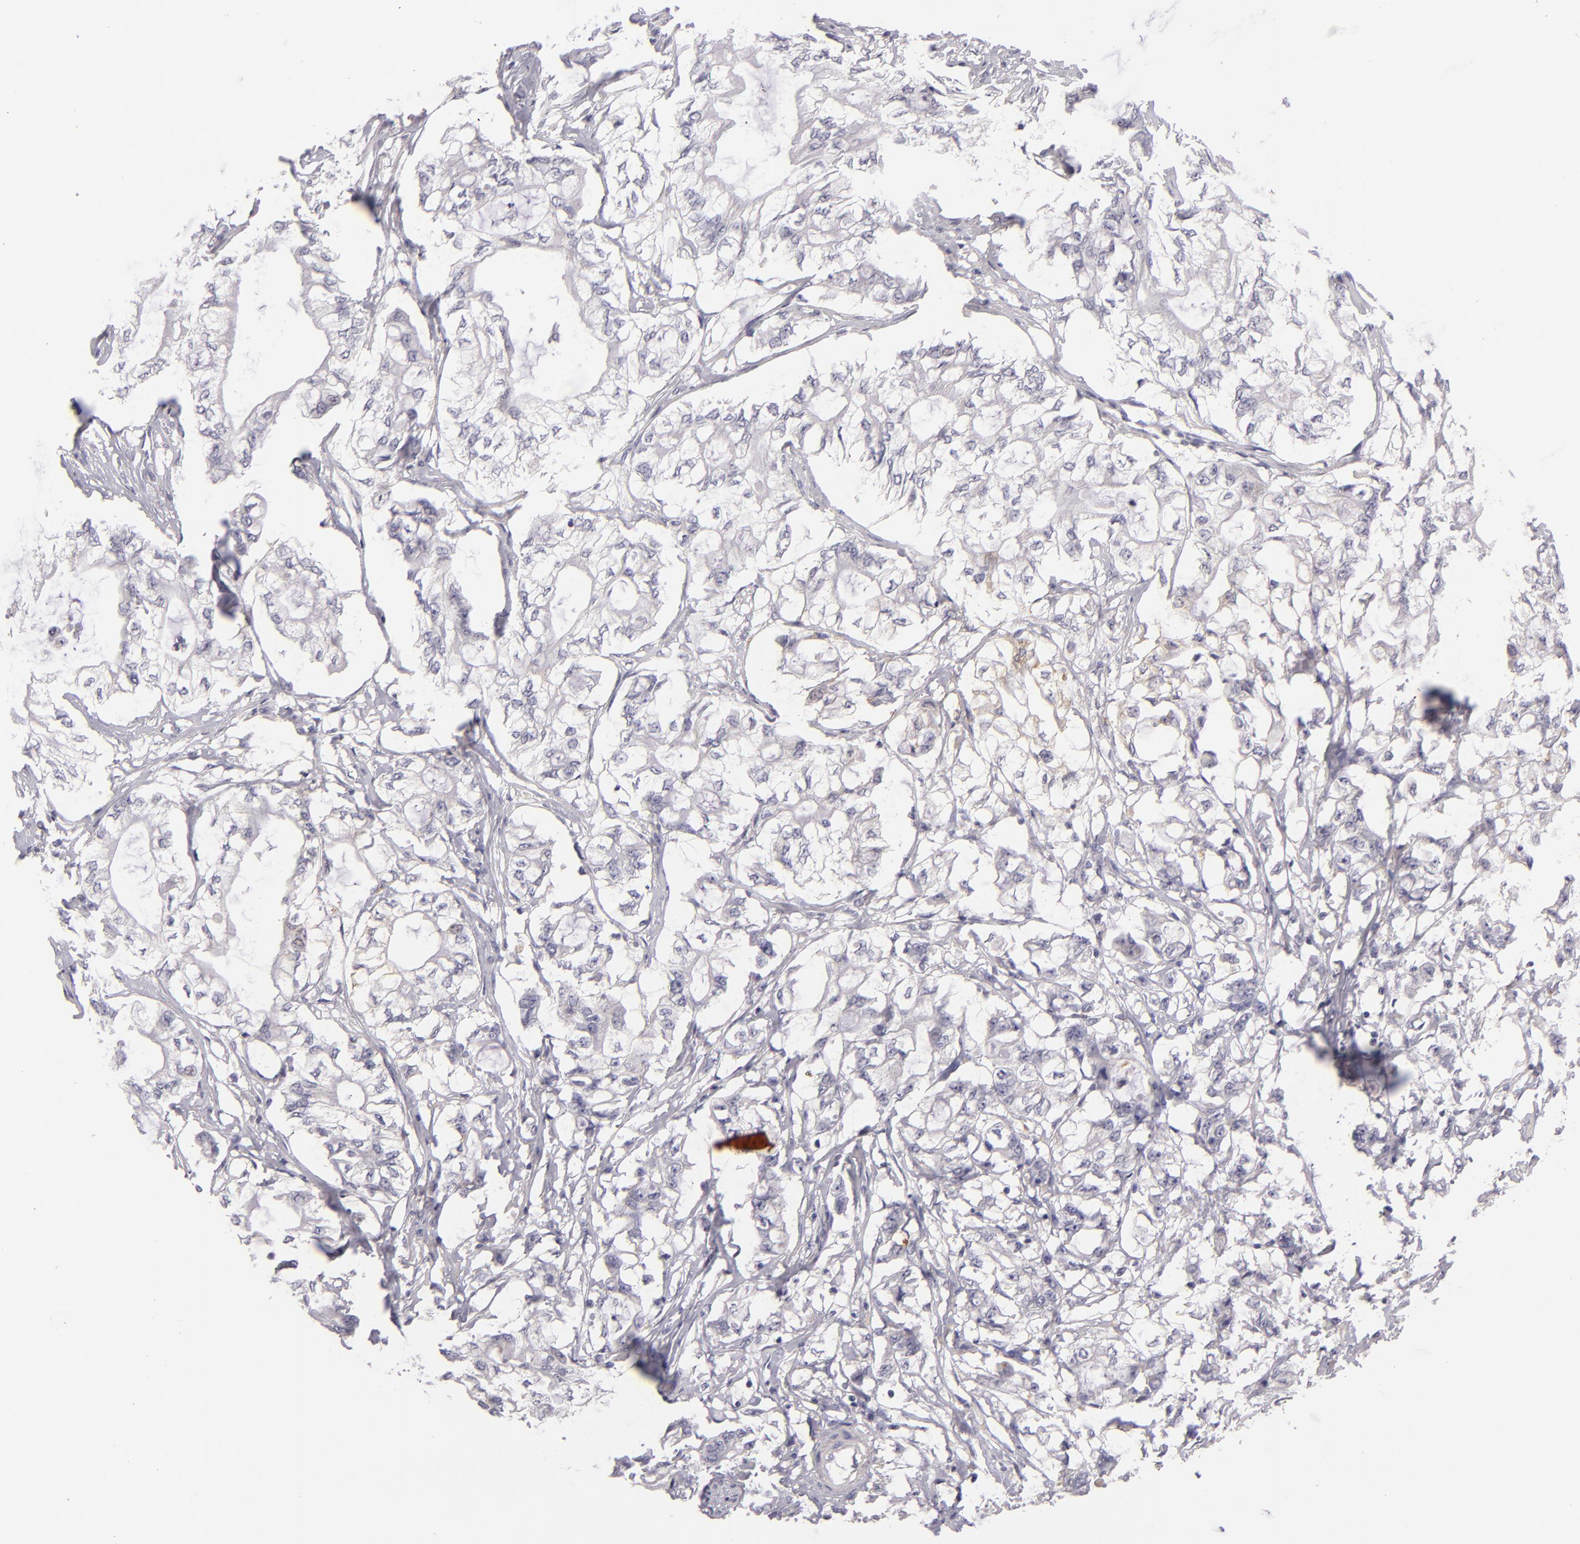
{"staining": {"intensity": "negative", "quantity": "none", "location": "none"}, "tissue": "pancreatic cancer", "cell_type": "Tumor cells", "image_type": "cancer", "snomed": [{"axis": "morphology", "description": "Adenocarcinoma, NOS"}, {"axis": "topography", "description": "Pancreas"}], "caption": "IHC photomicrograph of neoplastic tissue: human adenocarcinoma (pancreatic) stained with DAB reveals no significant protein expression in tumor cells.", "gene": "TNNC1", "patient": {"sex": "male", "age": 79}}